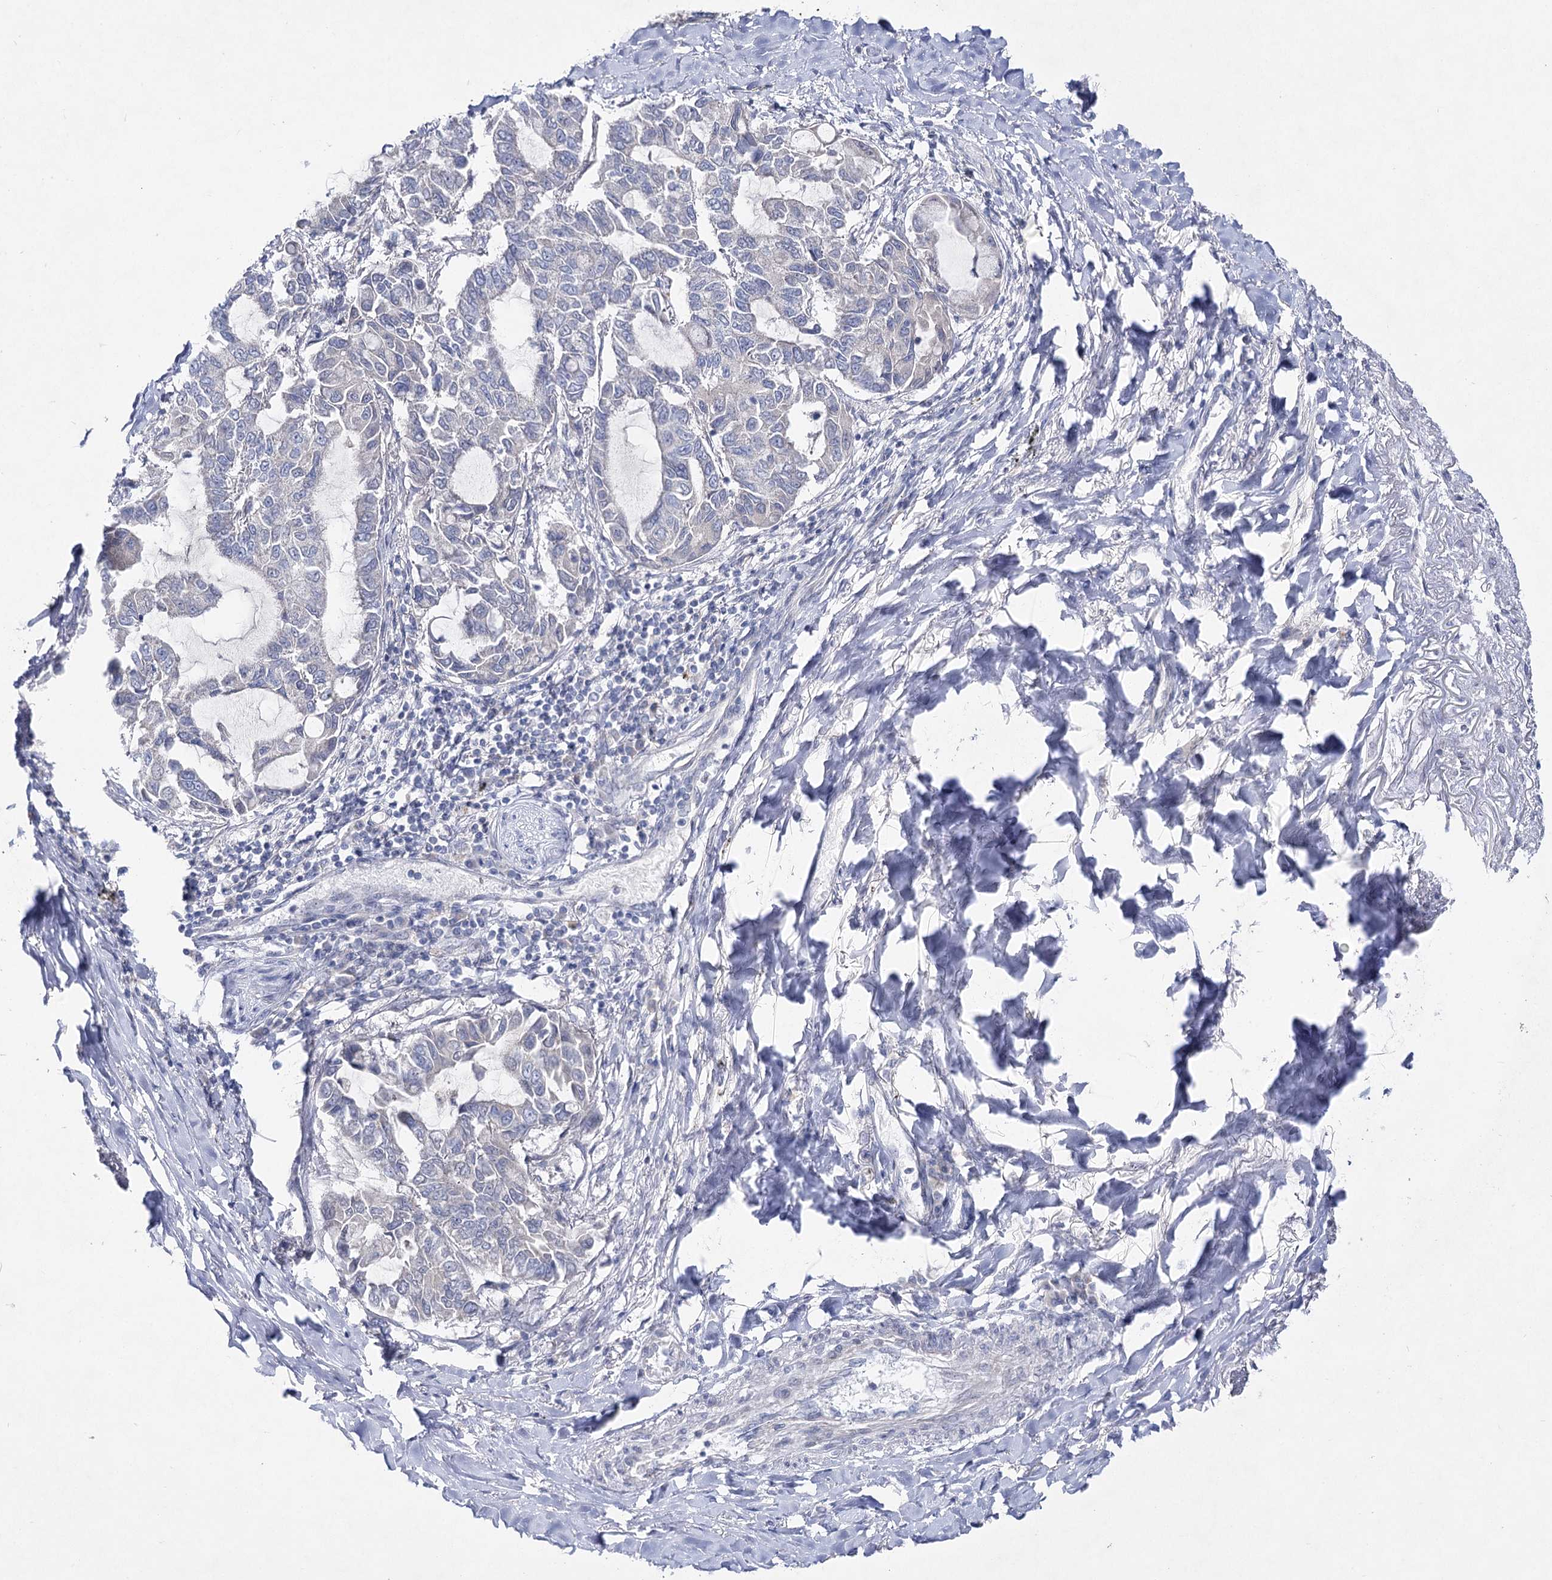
{"staining": {"intensity": "negative", "quantity": "none", "location": "none"}, "tissue": "lung cancer", "cell_type": "Tumor cells", "image_type": "cancer", "snomed": [{"axis": "morphology", "description": "Adenocarcinoma, NOS"}, {"axis": "topography", "description": "Lung"}], "caption": "Photomicrograph shows no significant protein expression in tumor cells of lung cancer (adenocarcinoma).", "gene": "LRRC14B", "patient": {"sex": "male", "age": 64}}